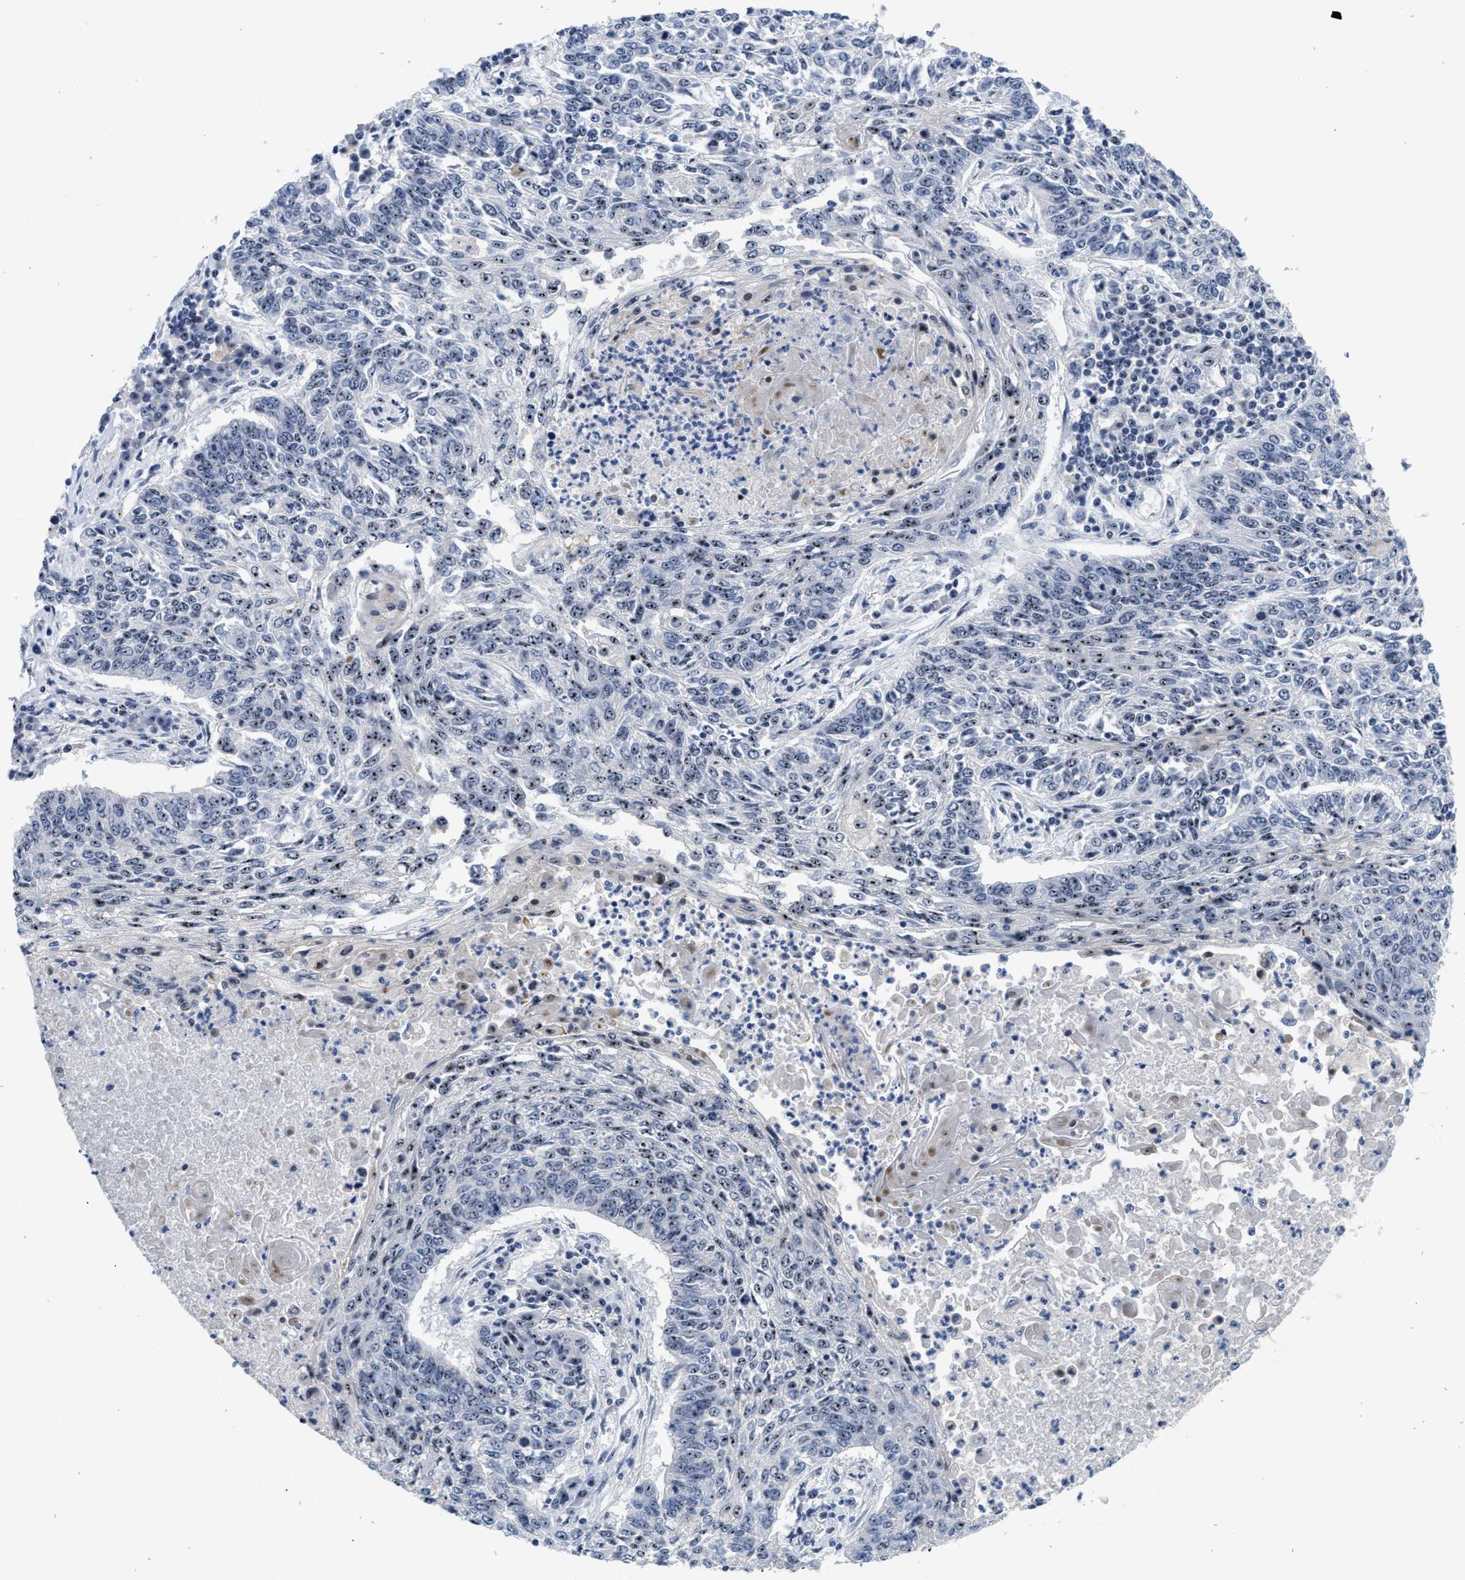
{"staining": {"intensity": "moderate", "quantity": ">75%", "location": "nuclear"}, "tissue": "lung cancer", "cell_type": "Tumor cells", "image_type": "cancer", "snomed": [{"axis": "morphology", "description": "Normal tissue, NOS"}, {"axis": "morphology", "description": "Squamous cell carcinoma, NOS"}, {"axis": "topography", "description": "Cartilage tissue"}, {"axis": "topography", "description": "Bronchus"}, {"axis": "topography", "description": "Lung"}], "caption": "Immunohistochemical staining of lung squamous cell carcinoma exhibits medium levels of moderate nuclear expression in approximately >75% of tumor cells.", "gene": "NOP58", "patient": {"sex": "female", "age": 49}}